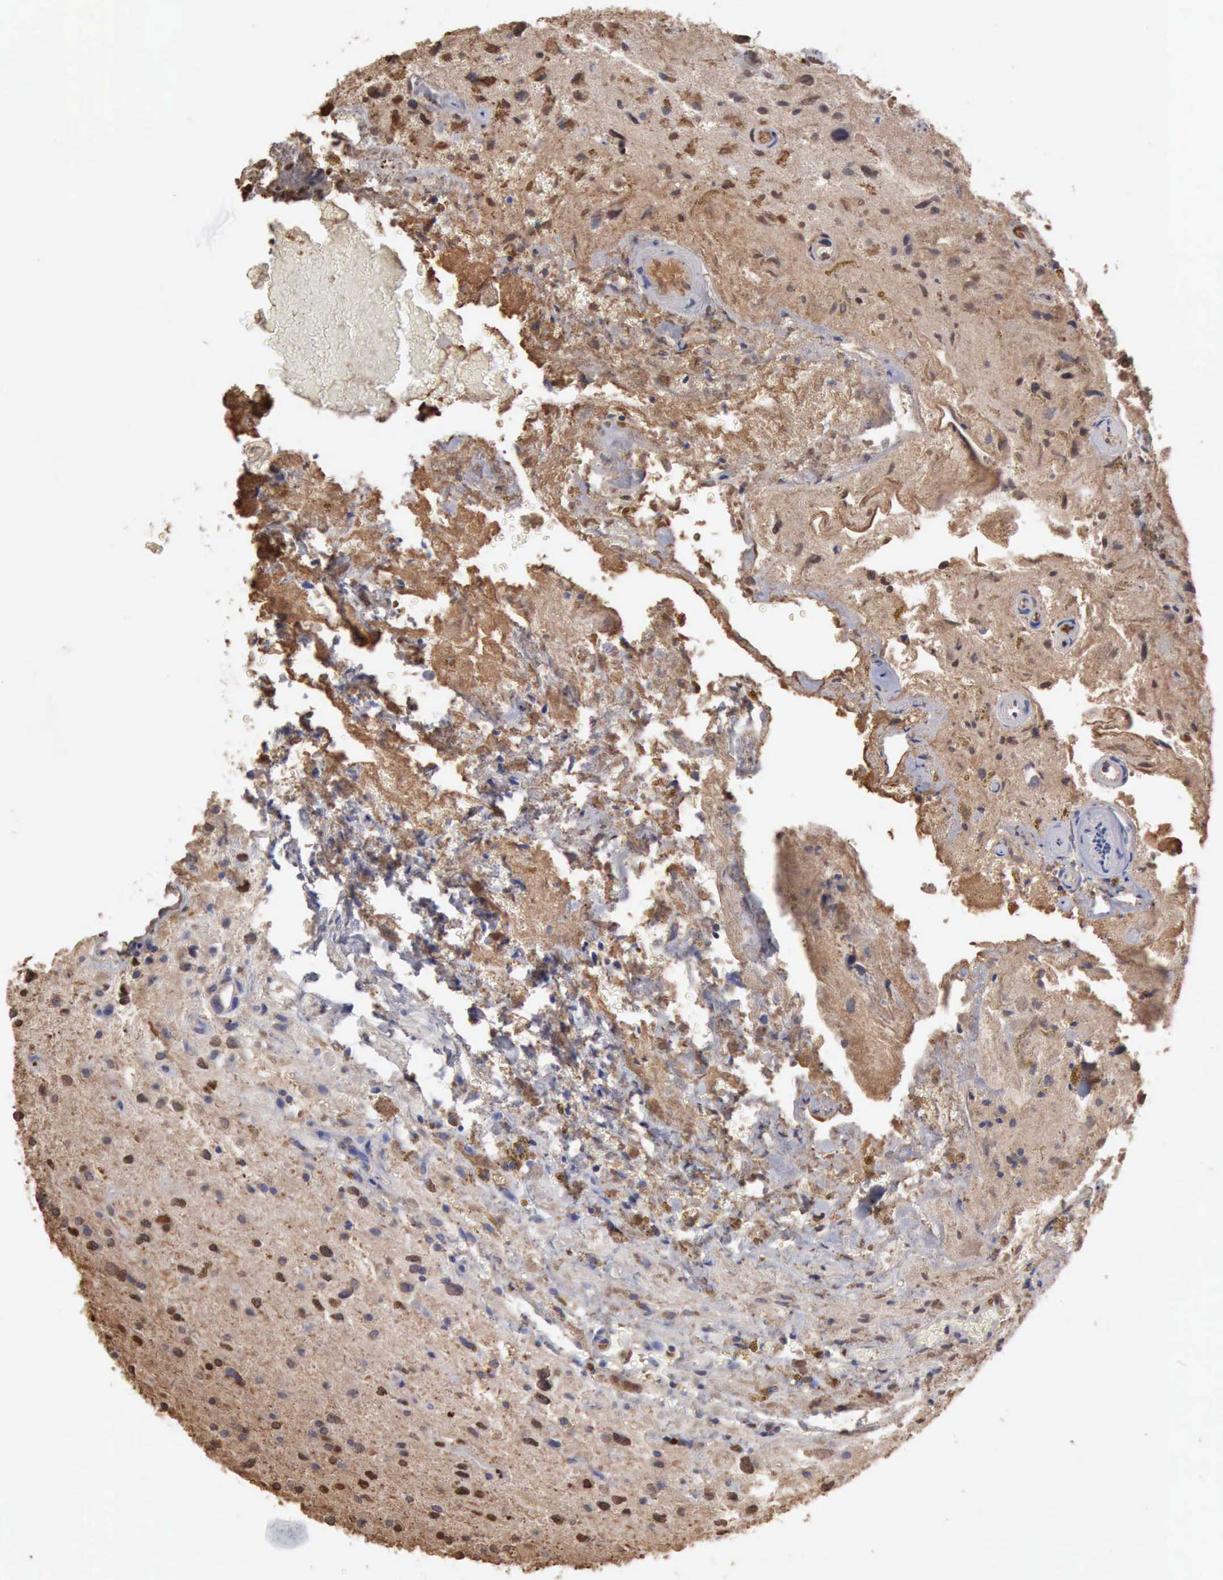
{"staining": {"intensity": "weak", "quantity": "25%-75%", "location": "nuclear"}, "tissue": "glioma", "cell_type": "Tumor cells", "image_type": "cancer", "snomed": [{"axis": "morphology", "description": "Glioma, malignant, High grade"}, {"axis": "topography", "description": "Brain"}], "caption": "Tumor cells show weak nuclear staining in approximately 25%-75% of cells in malignant glioma (high-grade). The staining was performed using DAB to visualize the protein expression in brown, while the nuclei were stained in blue with hematoxylin (Magnification: 20x).", "gene": "SERPINA1", "patient": {"sex": "male", "age": 48}}